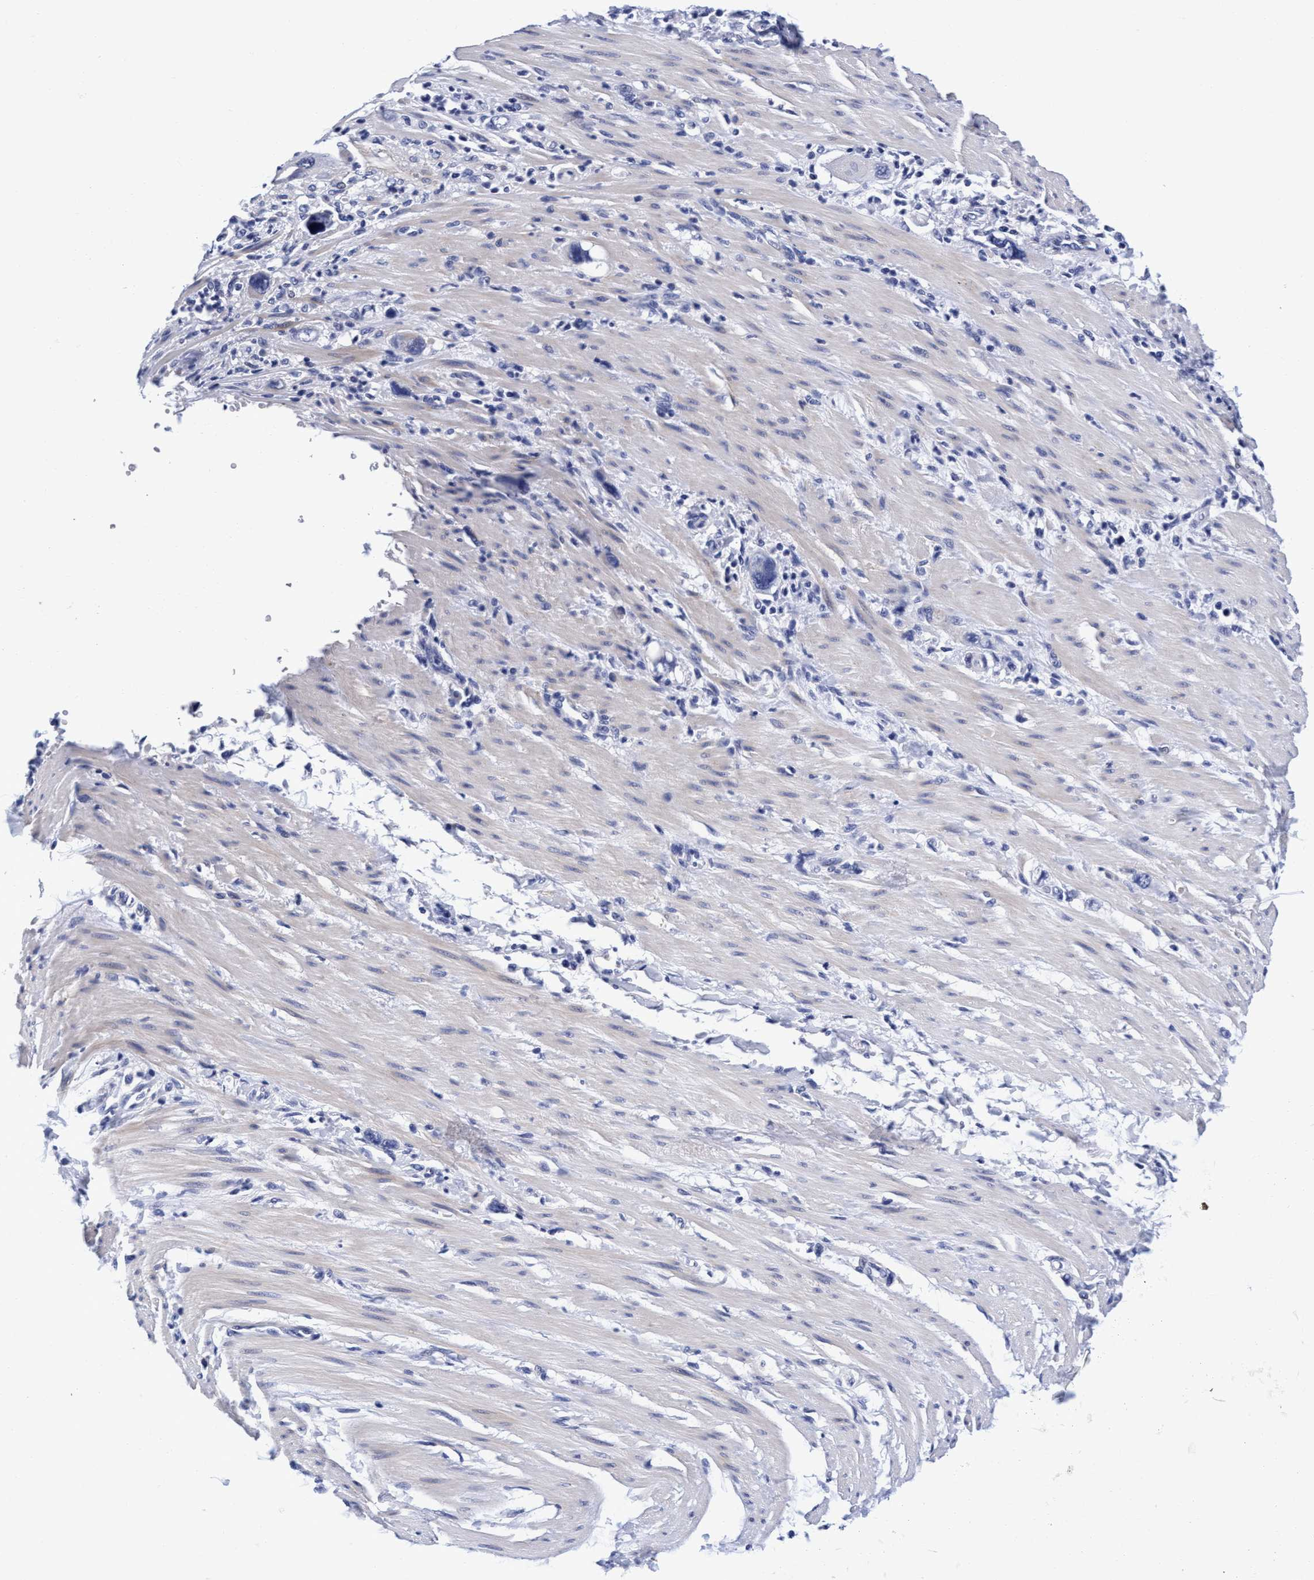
{"staining": {"intensity": "negative", "quantity": "none", "location": "none"}, "tissue": "pancreatic cancer", "cell_type": "Tumor cells", "image_type": "cancer", "snomed": [{"axis": "morphology", "description": "Adenocarcinoma, NOS"}, {"axis": "topography", "description": "Pancreas"}], "caption": "Tumor cells are negative for brown protein staining in pancreatic cancer.", "gene": "PLPPR1", "patient": {"sex": "female", "age": 70}}